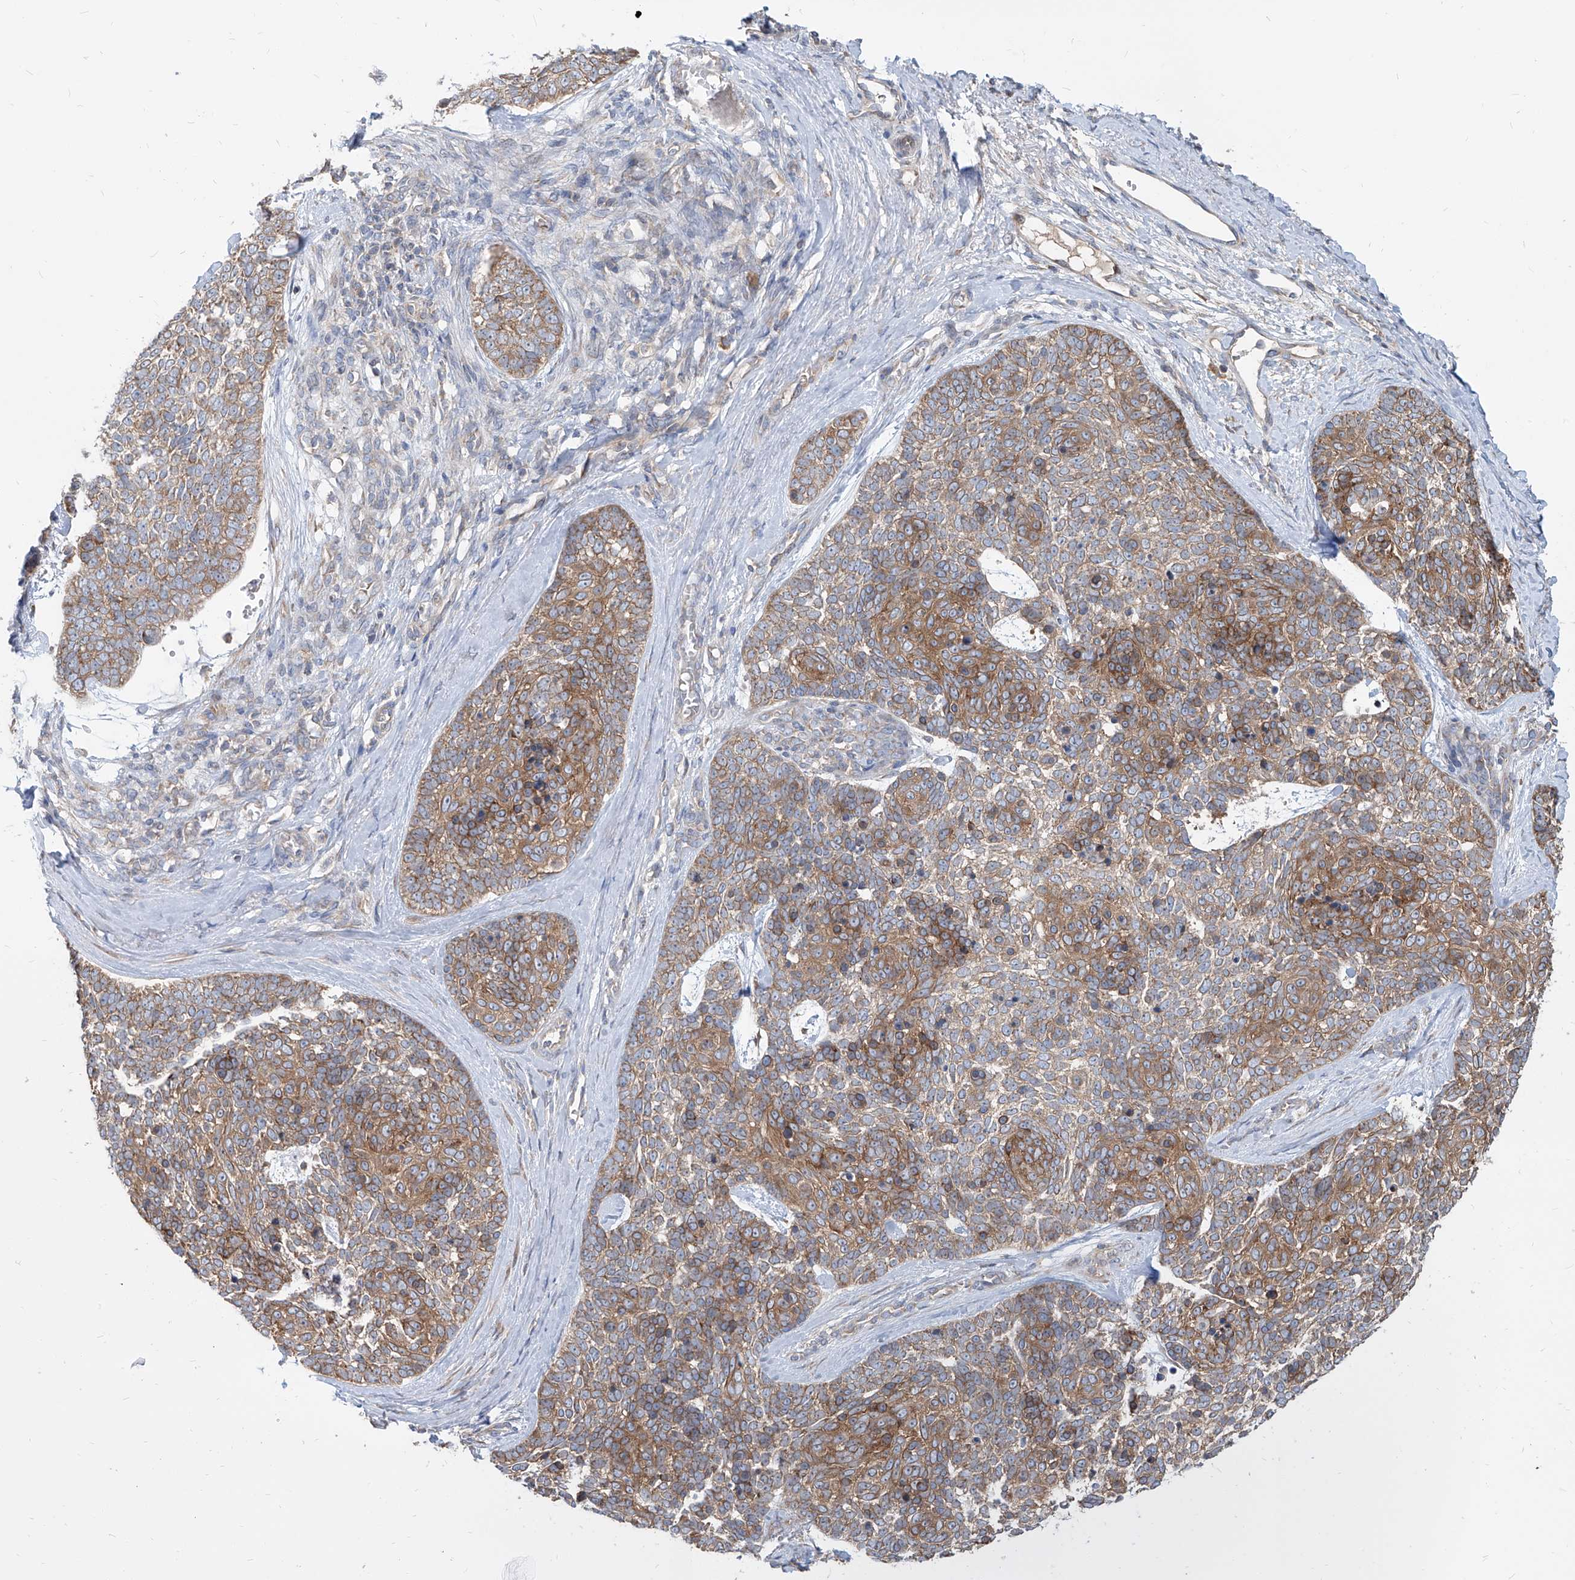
{"staining": {"intensity": "moderate", "quantity": ">75%", "location": "cytoplasmic/membranous"}, "tissue": "skin cancer", "cell_type": "Tumor cells", "image_type": "cancer", "snomed": [{"axis": "morphology", "description": "Basal cell carcinoma"}, {"axis": "topography", "description": "Skin"}], "caption": "Skin cancer (basal cell carcinoma) stained for a protein (brown) demonstrates moderate cytoplasmic/membranous positive positivity in about >75% of tumor cells.", "gene": "FAM83B", "patient": {"sex": "female", "age": 81}}